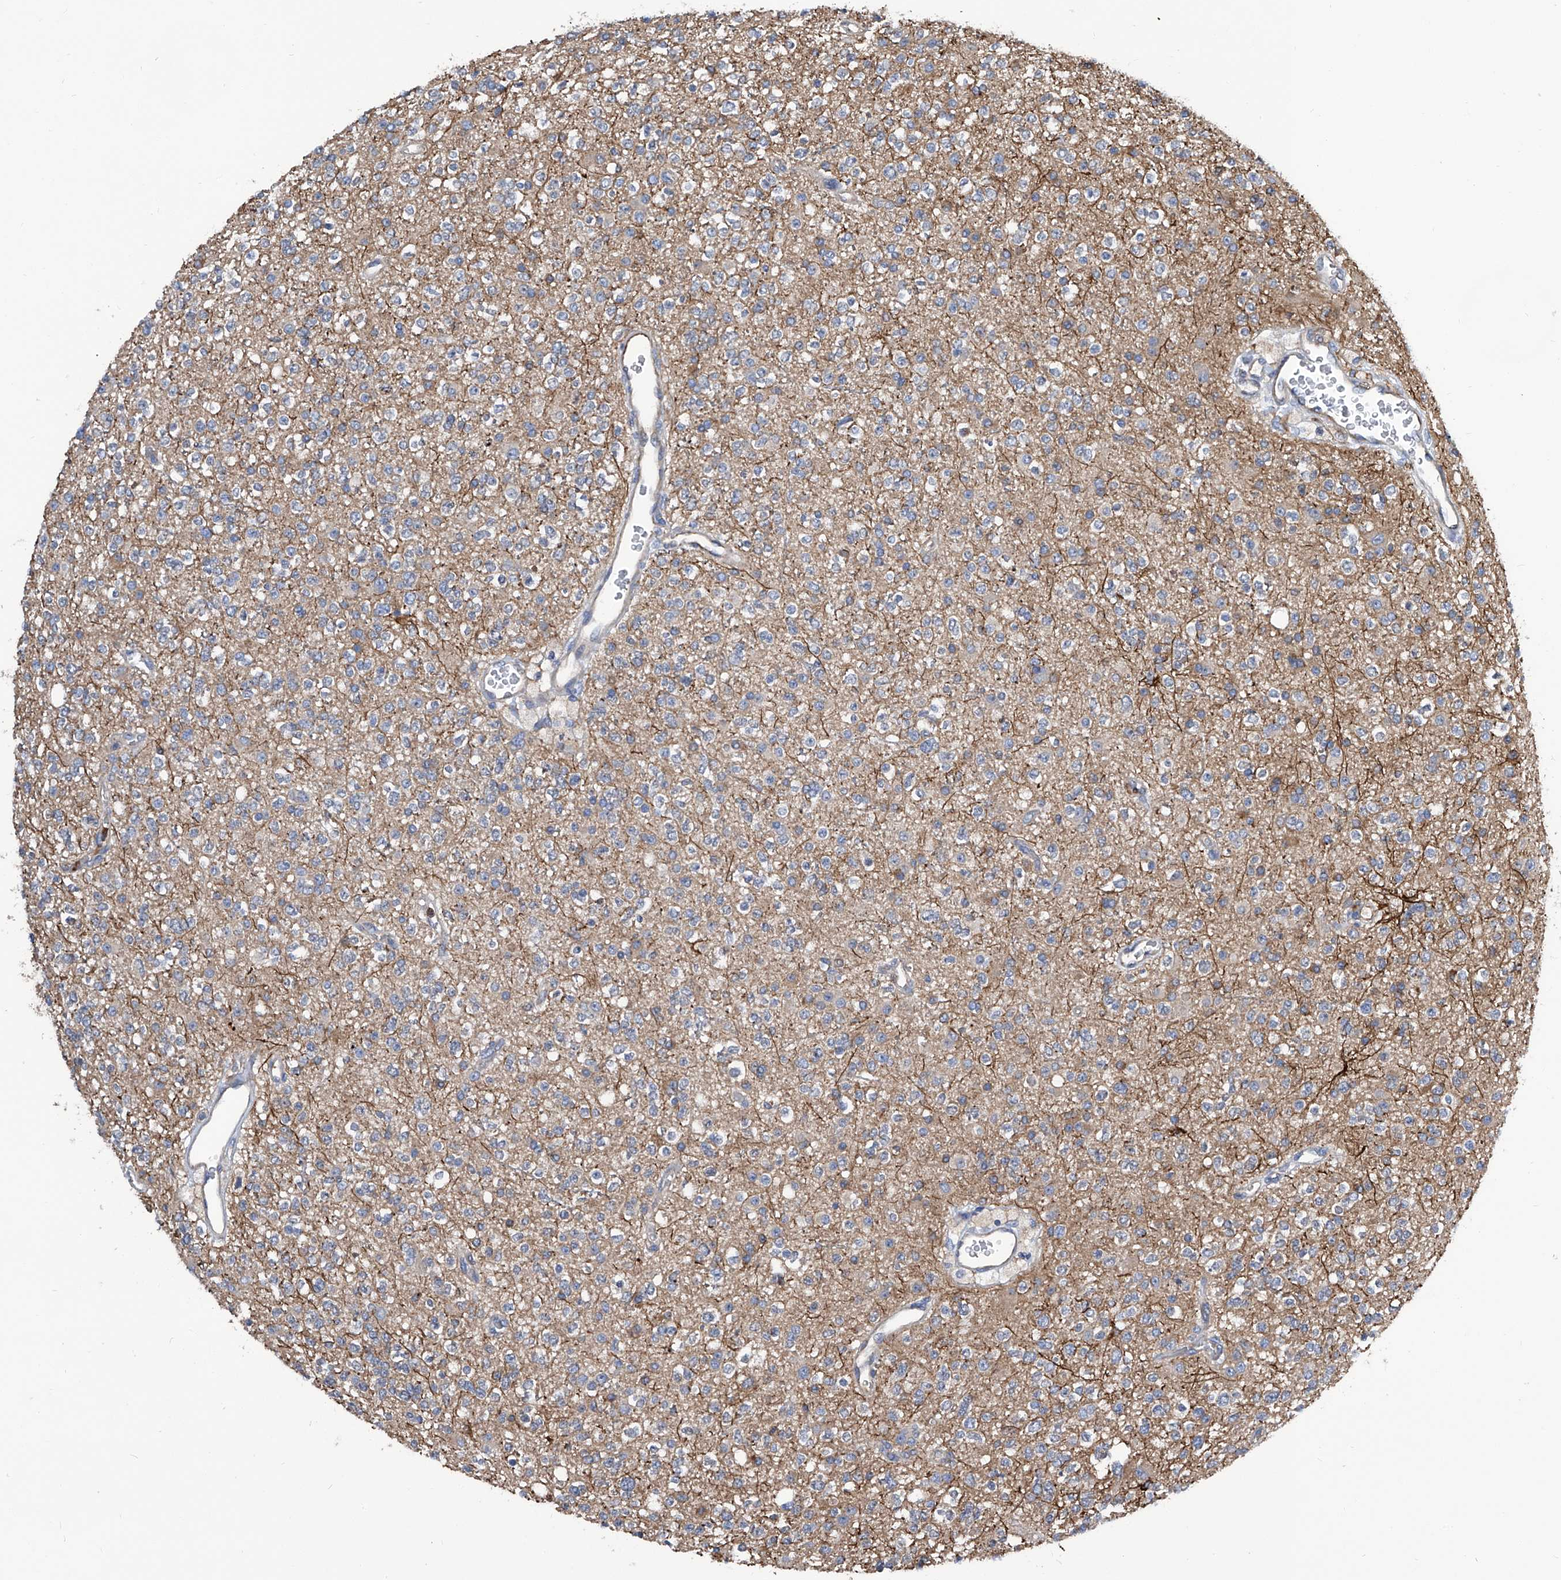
{"staining": {"intensity": "negative", "quantity": "none", "location": "none"}, "tissue": "glioma", "cell_type": "Tumor cells", "image_type": "cancer", "snomed": [{"axis": "morphology", "description": "Glioma, malignant, High grade"}, {"axis": "topography", "description": "Brain"}], "caption": "Image shows no significant protein expression in tumor cells of malignant glioma (high-grade). (DAB IHC visualized using brightfield microscopy, high magnification).", "gene": "ZNF484", "patient": {"sex": "male", "age": 34}}